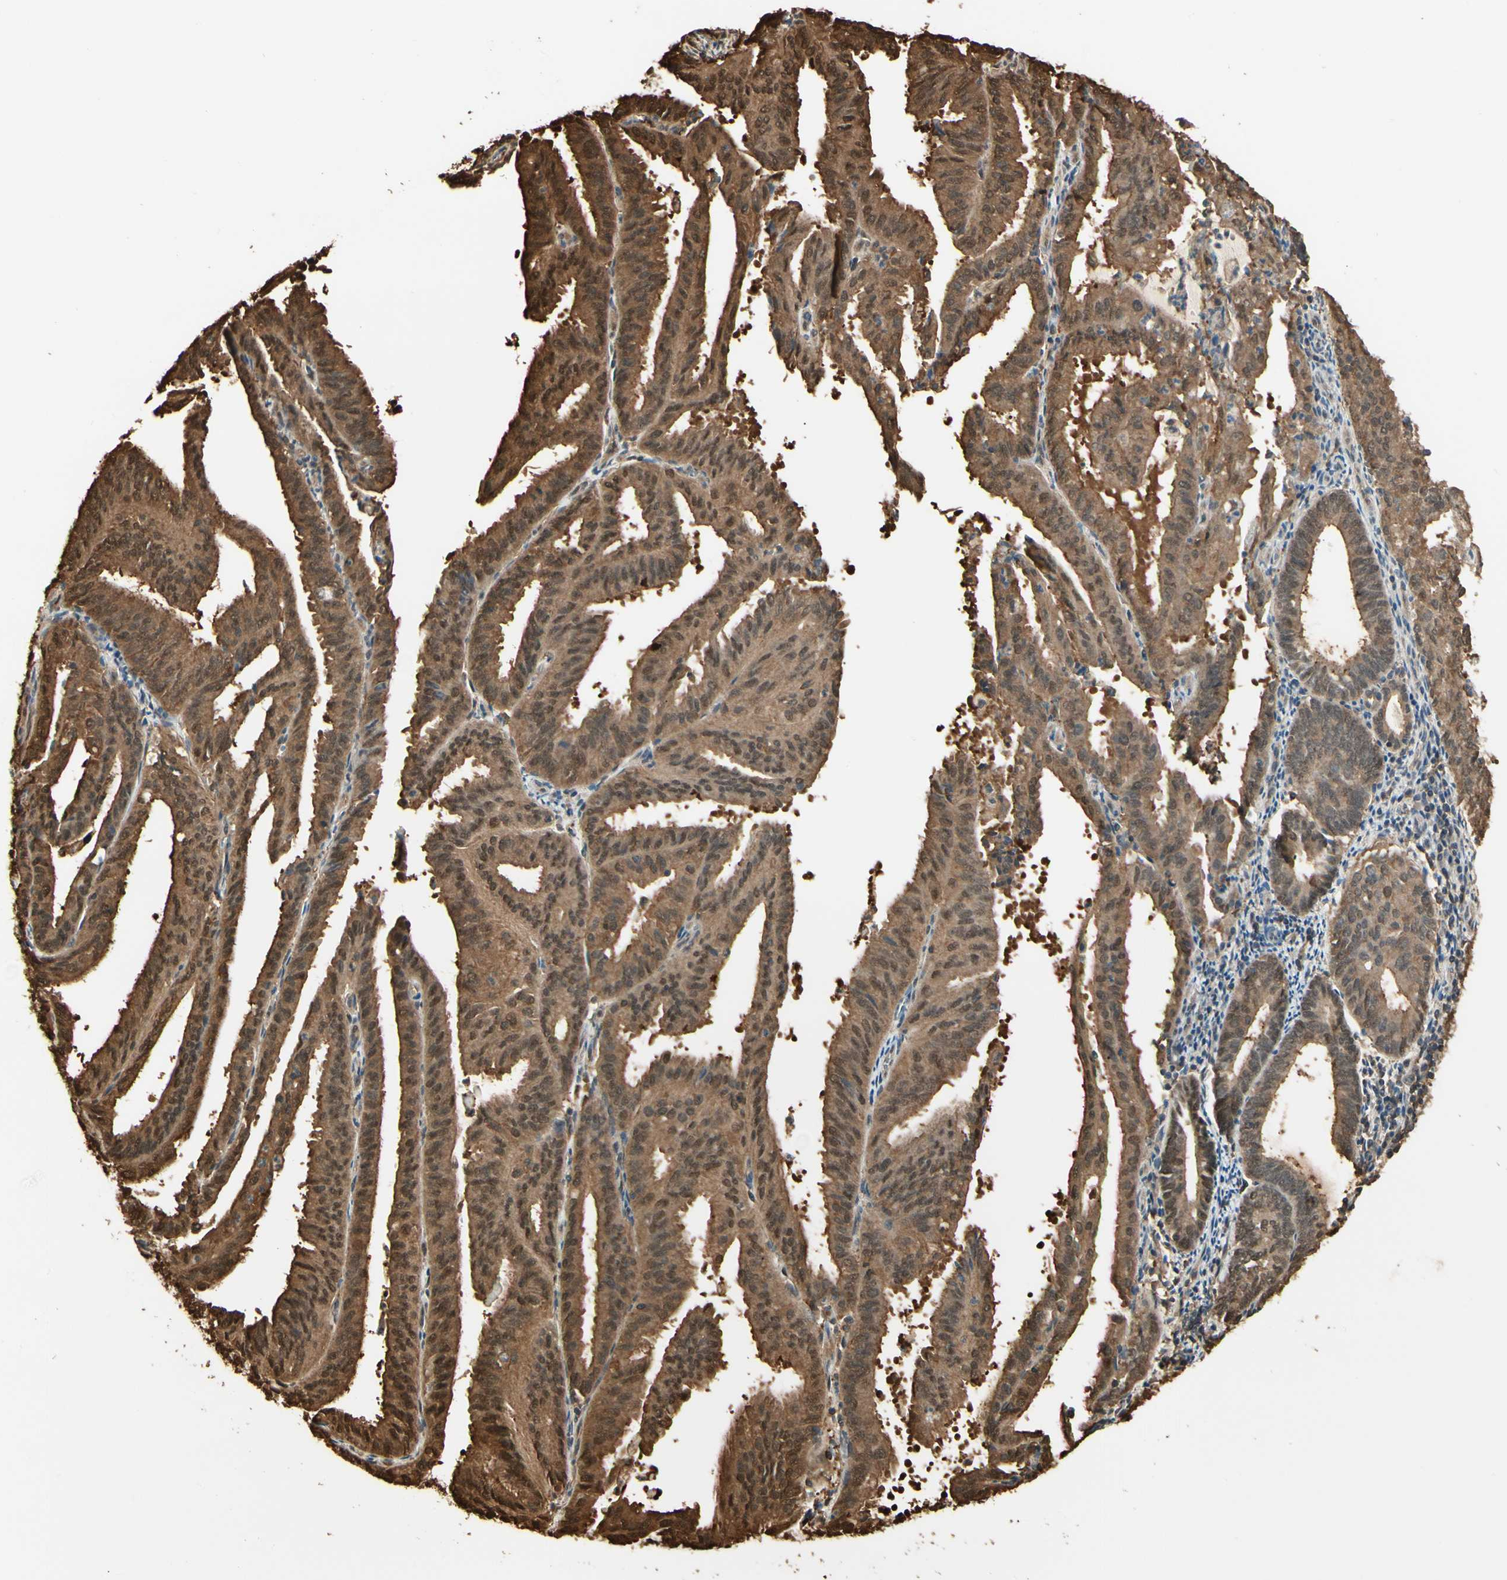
{"staining": {"intensity": "strong", "quantity": ">75%", "location": "cytoplasmic/membranous,nuclear"}, "tissue": "endometrial cancer", "cell_type": "Tumor cells", "image_type": "cancer", "snomed": [{"axis": "morphology", "description": "Adenocarcinoma, NOS"}, {"axis": "topography", "description": "Uterus"}], "caption": "Immunohistochemistry of human endometrial cancer (adenocarcinoma) displays high levels of strong cytoplasmic/membranous and nuclear expression in approximately >75% of tumor cells.", "gene": "YWHAE", "patient": {"sex": "female", "age": 60}}